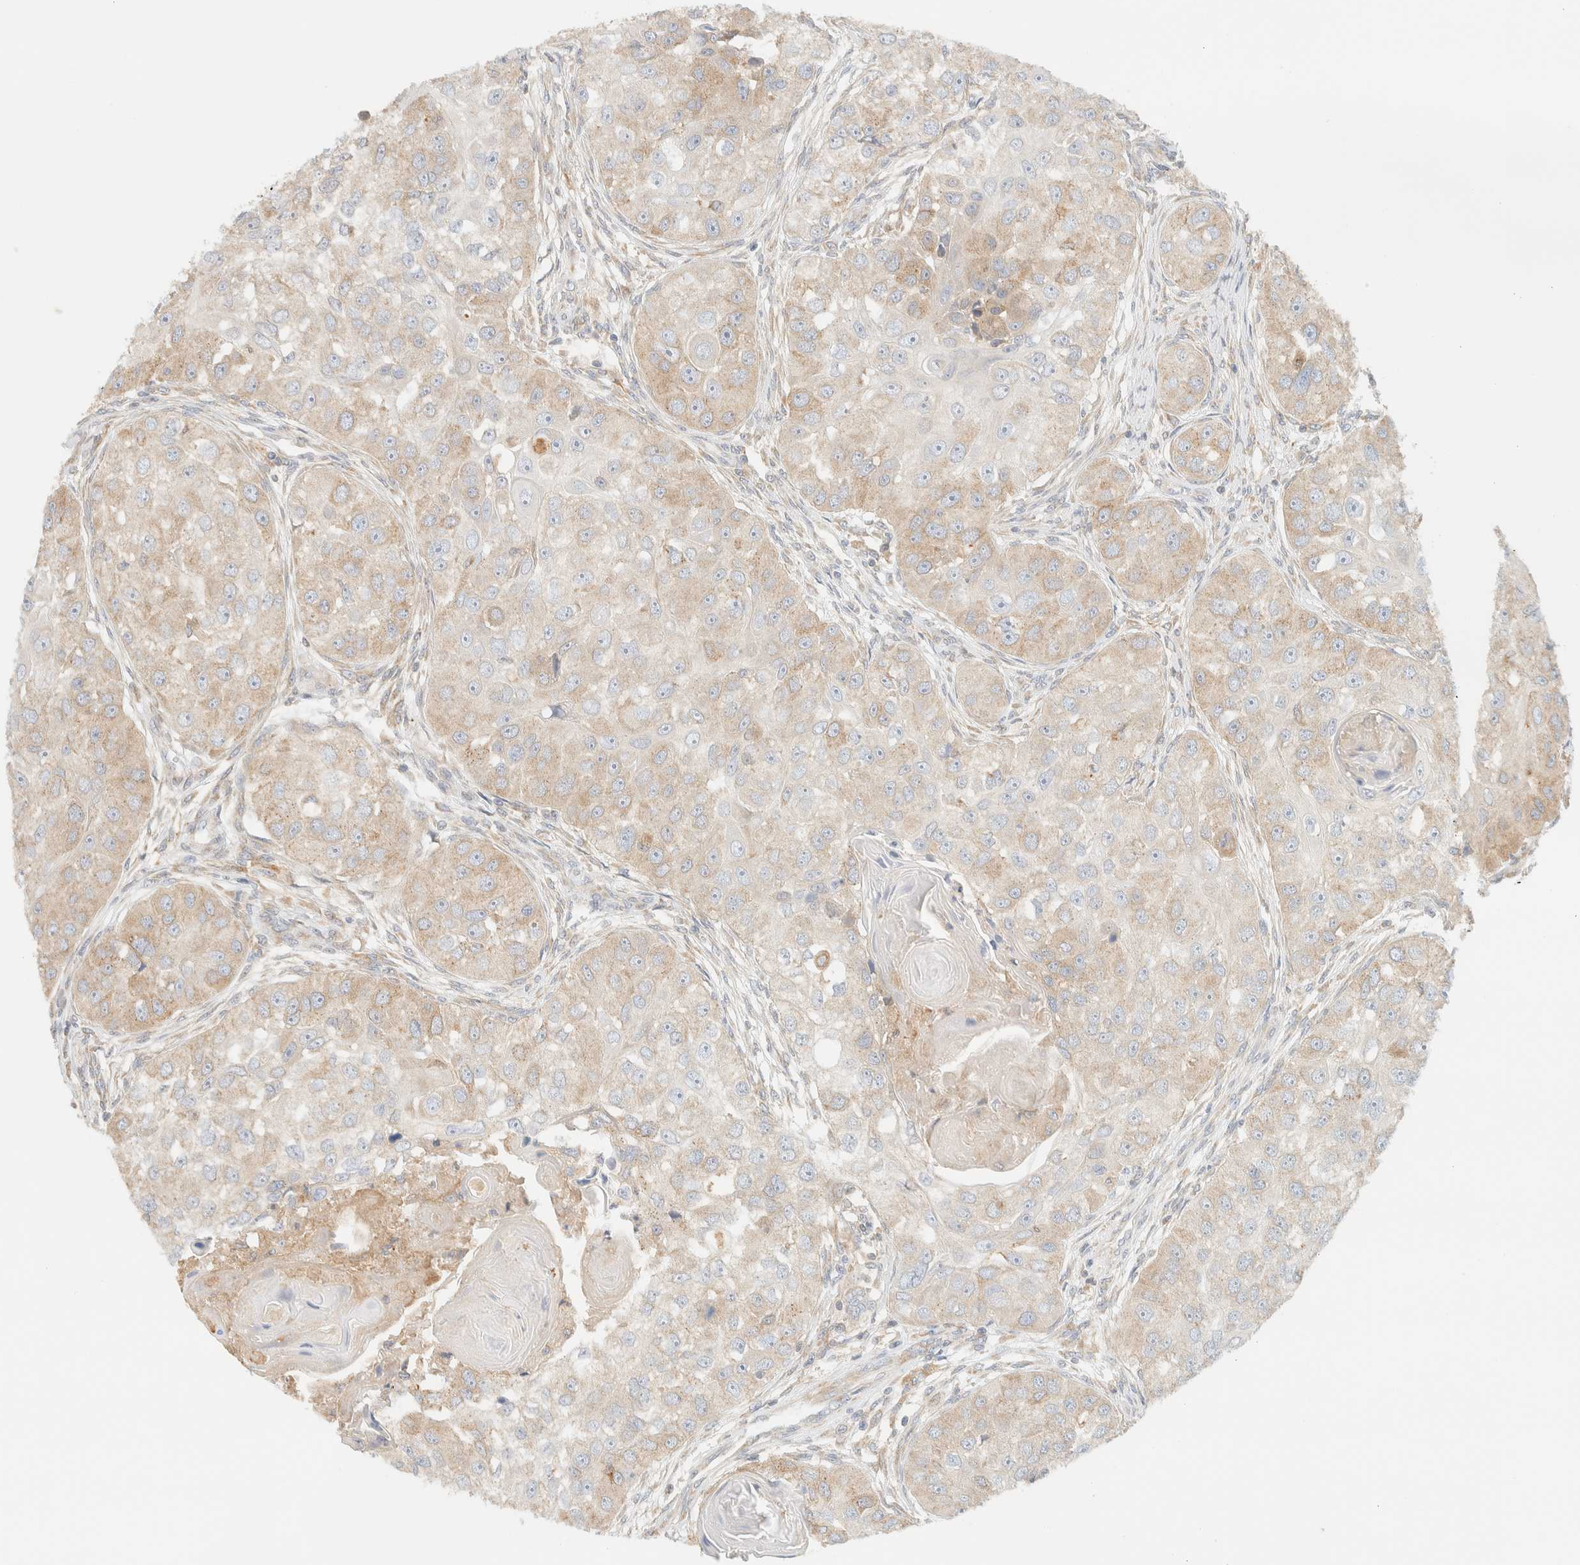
{"staining": {"intensity": "weak", "quantity": ">75%", "location": "cytoplasmic/membranous"}, "tissue": "head and neck cancer", "cell_type": "Tumor cells", "image_type": "cancer", "snomed": [{"axis": "morphology", "description": "Normal tissue, NOS"}, {"axis": "morphology", "description": "Squamous cell carcinoma, NOS"}, {"axis": "topography", "description": "Skeletal muscle"}, {"axis": "topography", "description": "Head-Neck"}], "caption": "Protein expression analysis of squamous cell carcinoma (head and neck) reveals weak cytoplasmic/membranous expression in approximately >75% of tumor cells.", "gene": "NT5C", "patient": {"sex": "male", "age": 51}}